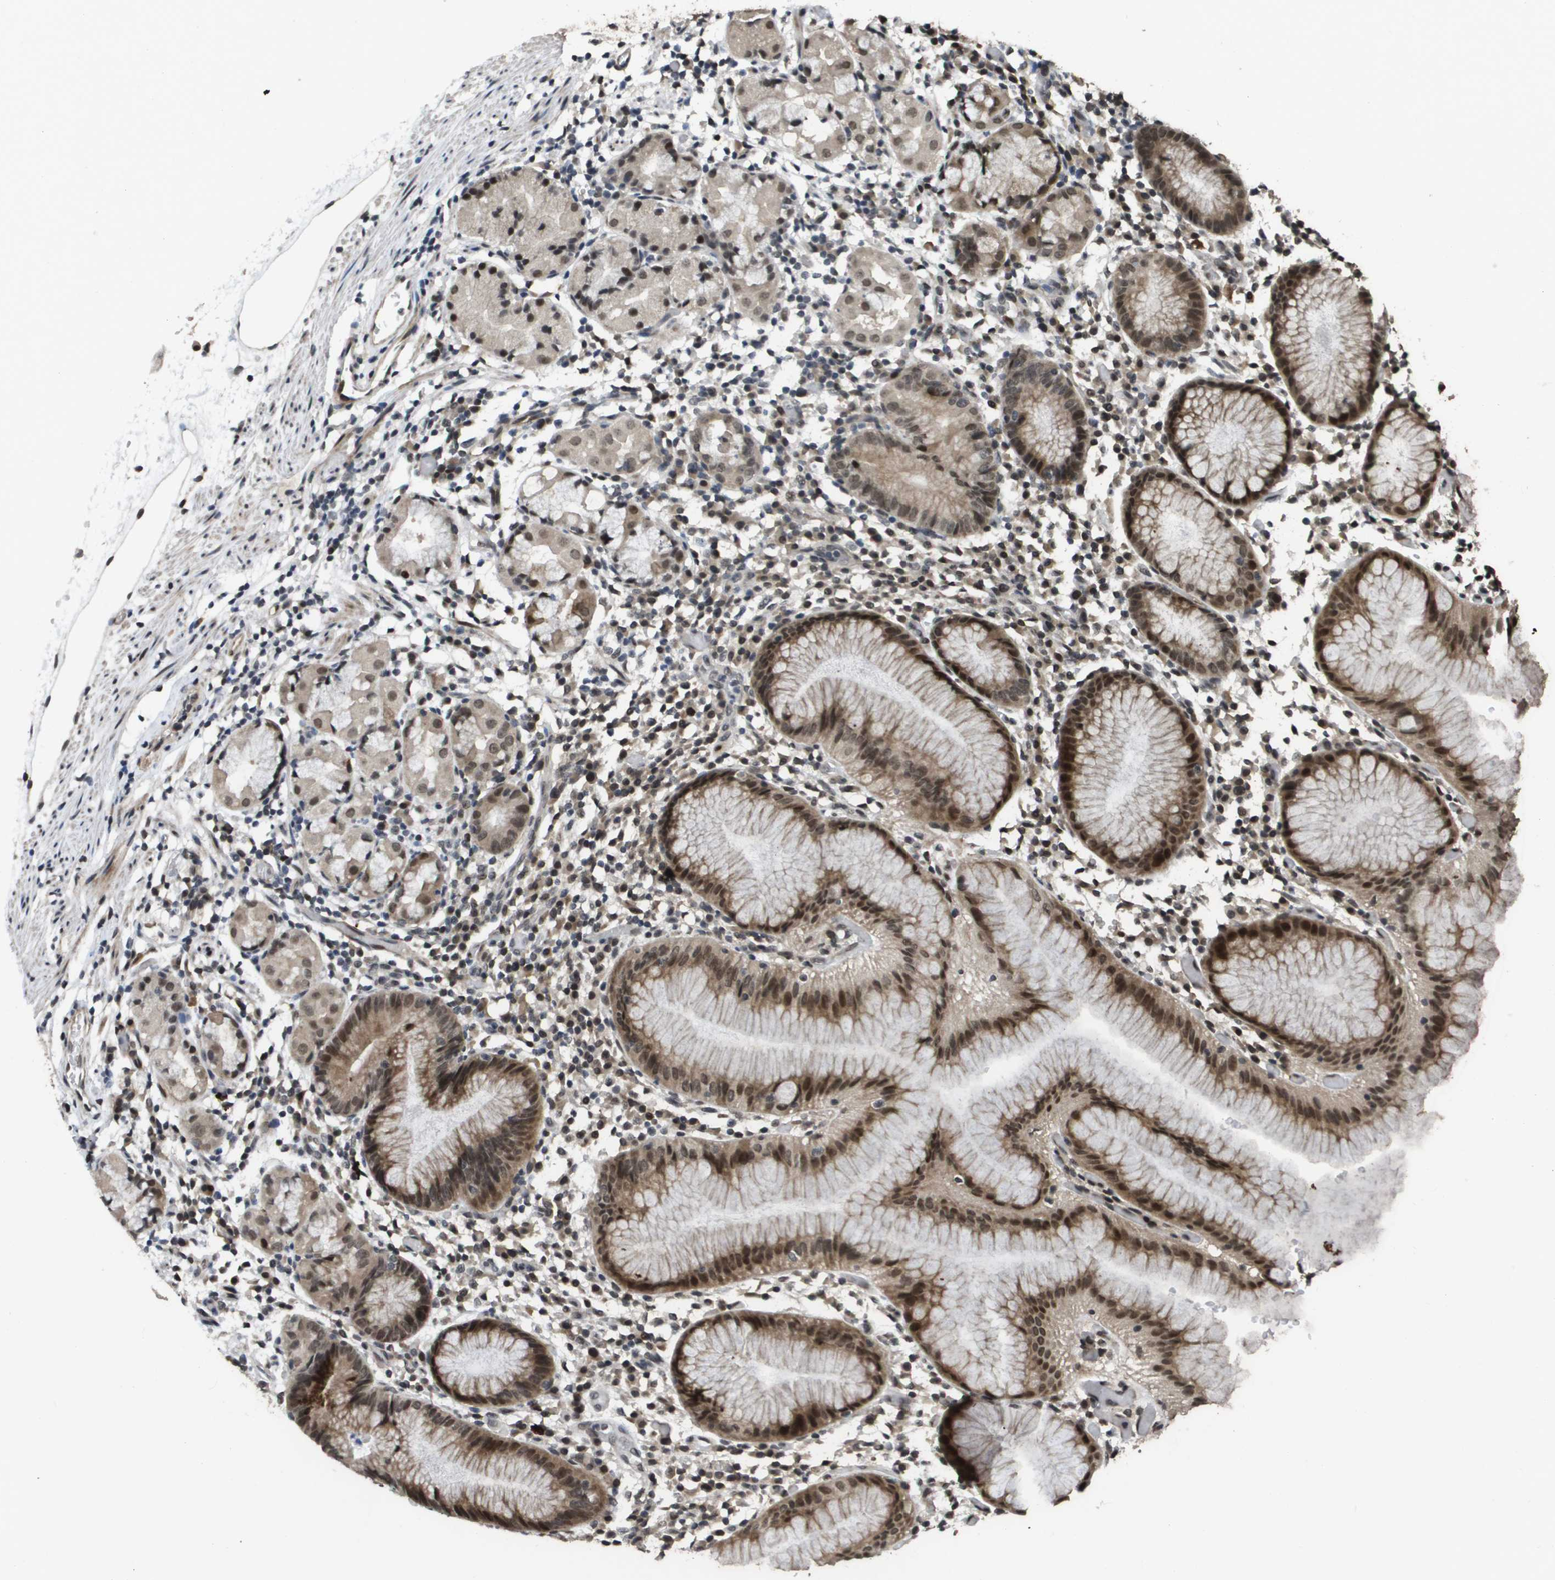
{"staining": {"intensity": "strong", "quantity": "25%-75%", "location": "cytoplasmic/membranous,nuclear"}, "tissue": "stomach", "cell_type": "Glandular cells", "image_type": "normal", "snomed": [{"axis": "morphology", "description": "Normal tissue, NOS"}, {"axis": "topography", "description": "Stomach"}, {"axis": "topography", "description": "Stomach, lower"}], "caption": "Brown immunohistochemical staining in unremarkable human stomach reveals strong cytoplasmic/membranous,nuclear staining in about 25%-75% of glandular cells.", "gene": "KAT5", "patient": {"sex": "female", "age": 75}}